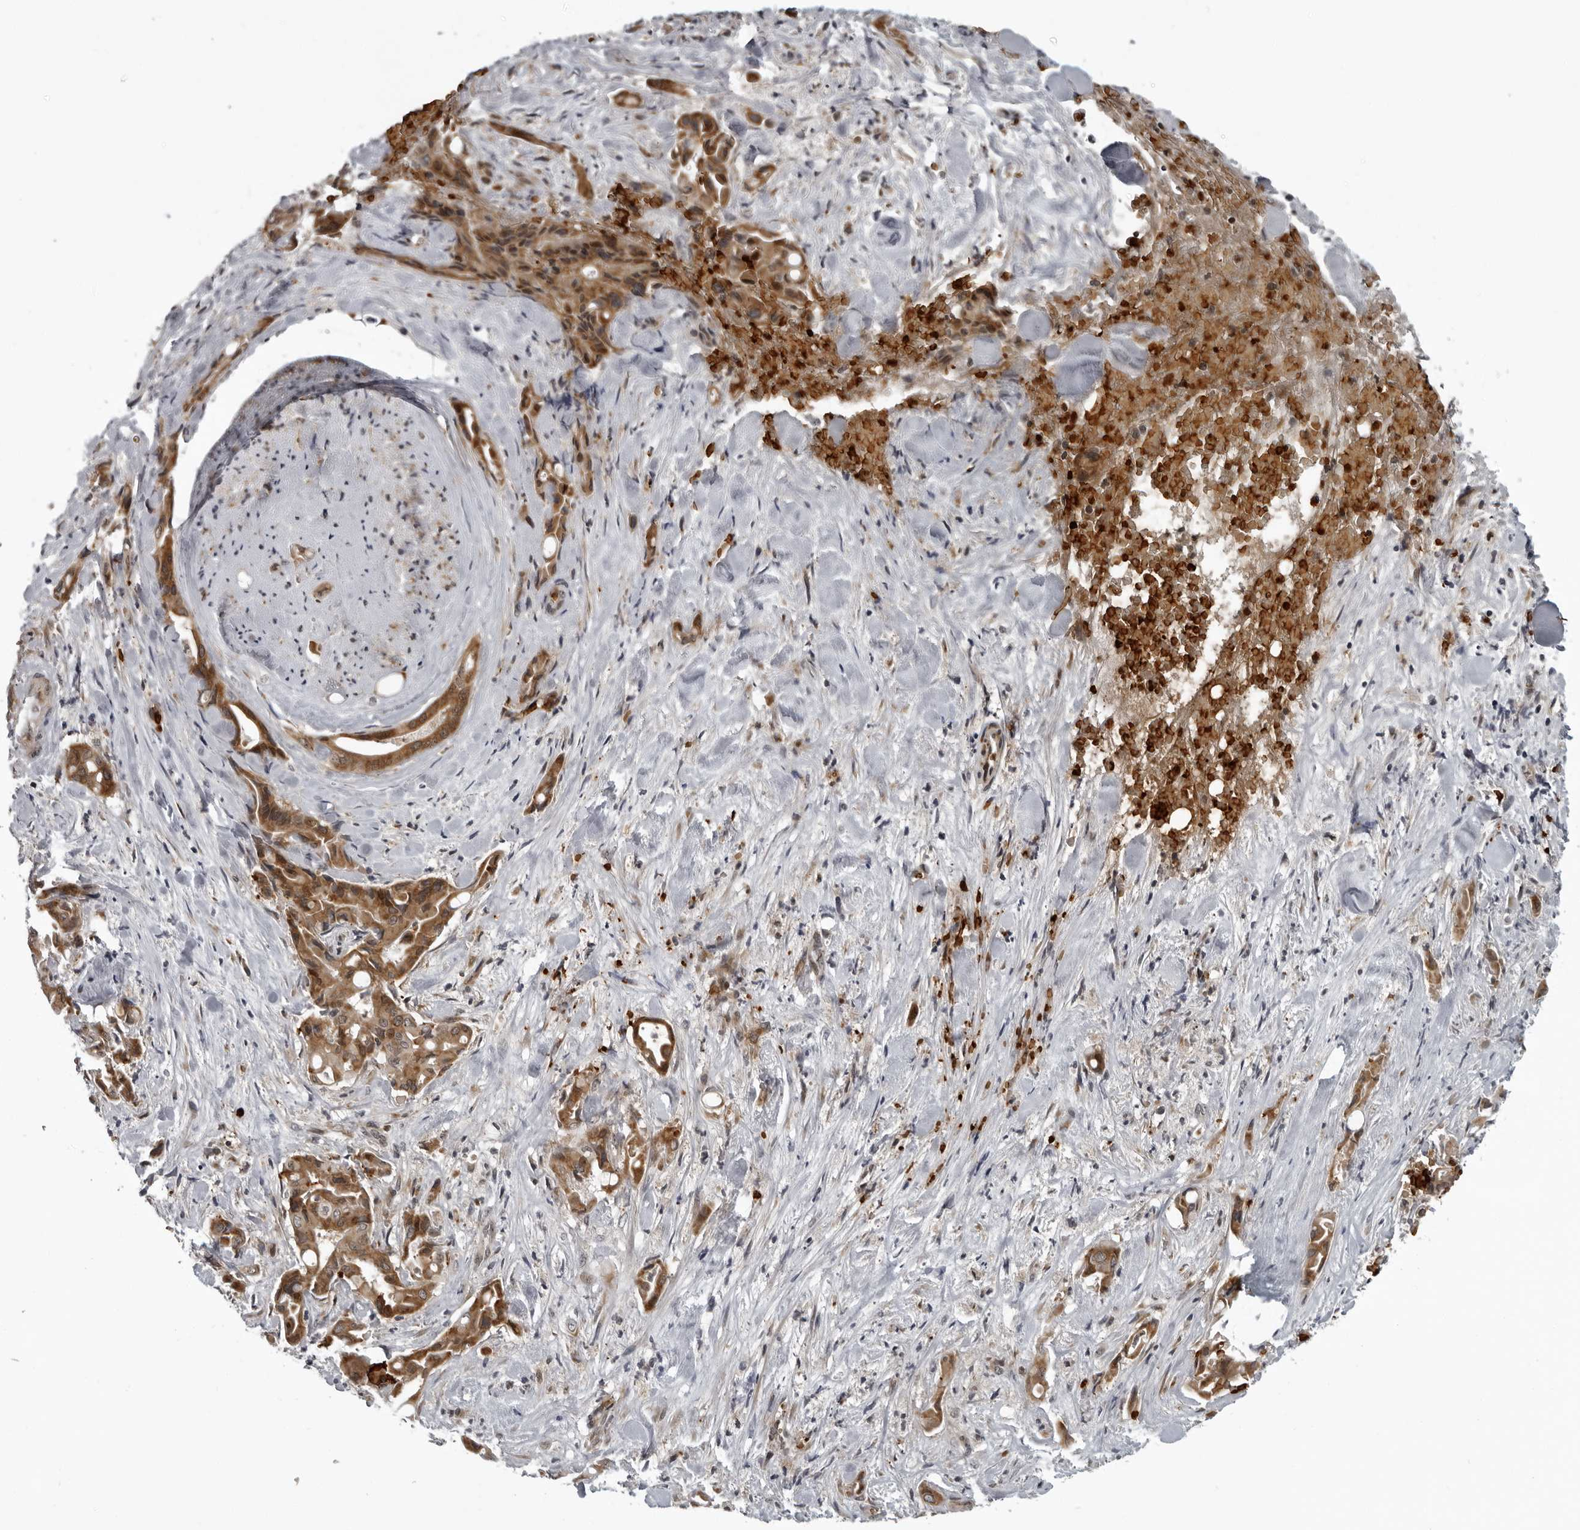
{"staining": {"intensity": "strong", "quantity": ">75%", "location": "cytoplasmic/membranous"}, "tissue": "liver cancer", "cell_type": "Tumor cells", "image_type": "cancer", "snomed": [{"axis": "morphology", "description": "Cholangiocarcinoma"}, {"axis": "topography", "description": "Liver"}], "caption": "The immunohistochemical stain labels strong cytoplasmic/membranous staining in tumor cells of liver cancer (cholangiocarcinoma) tissue.", "gene": "THOP1", "patient": {"sex": "female", "age": 68}}